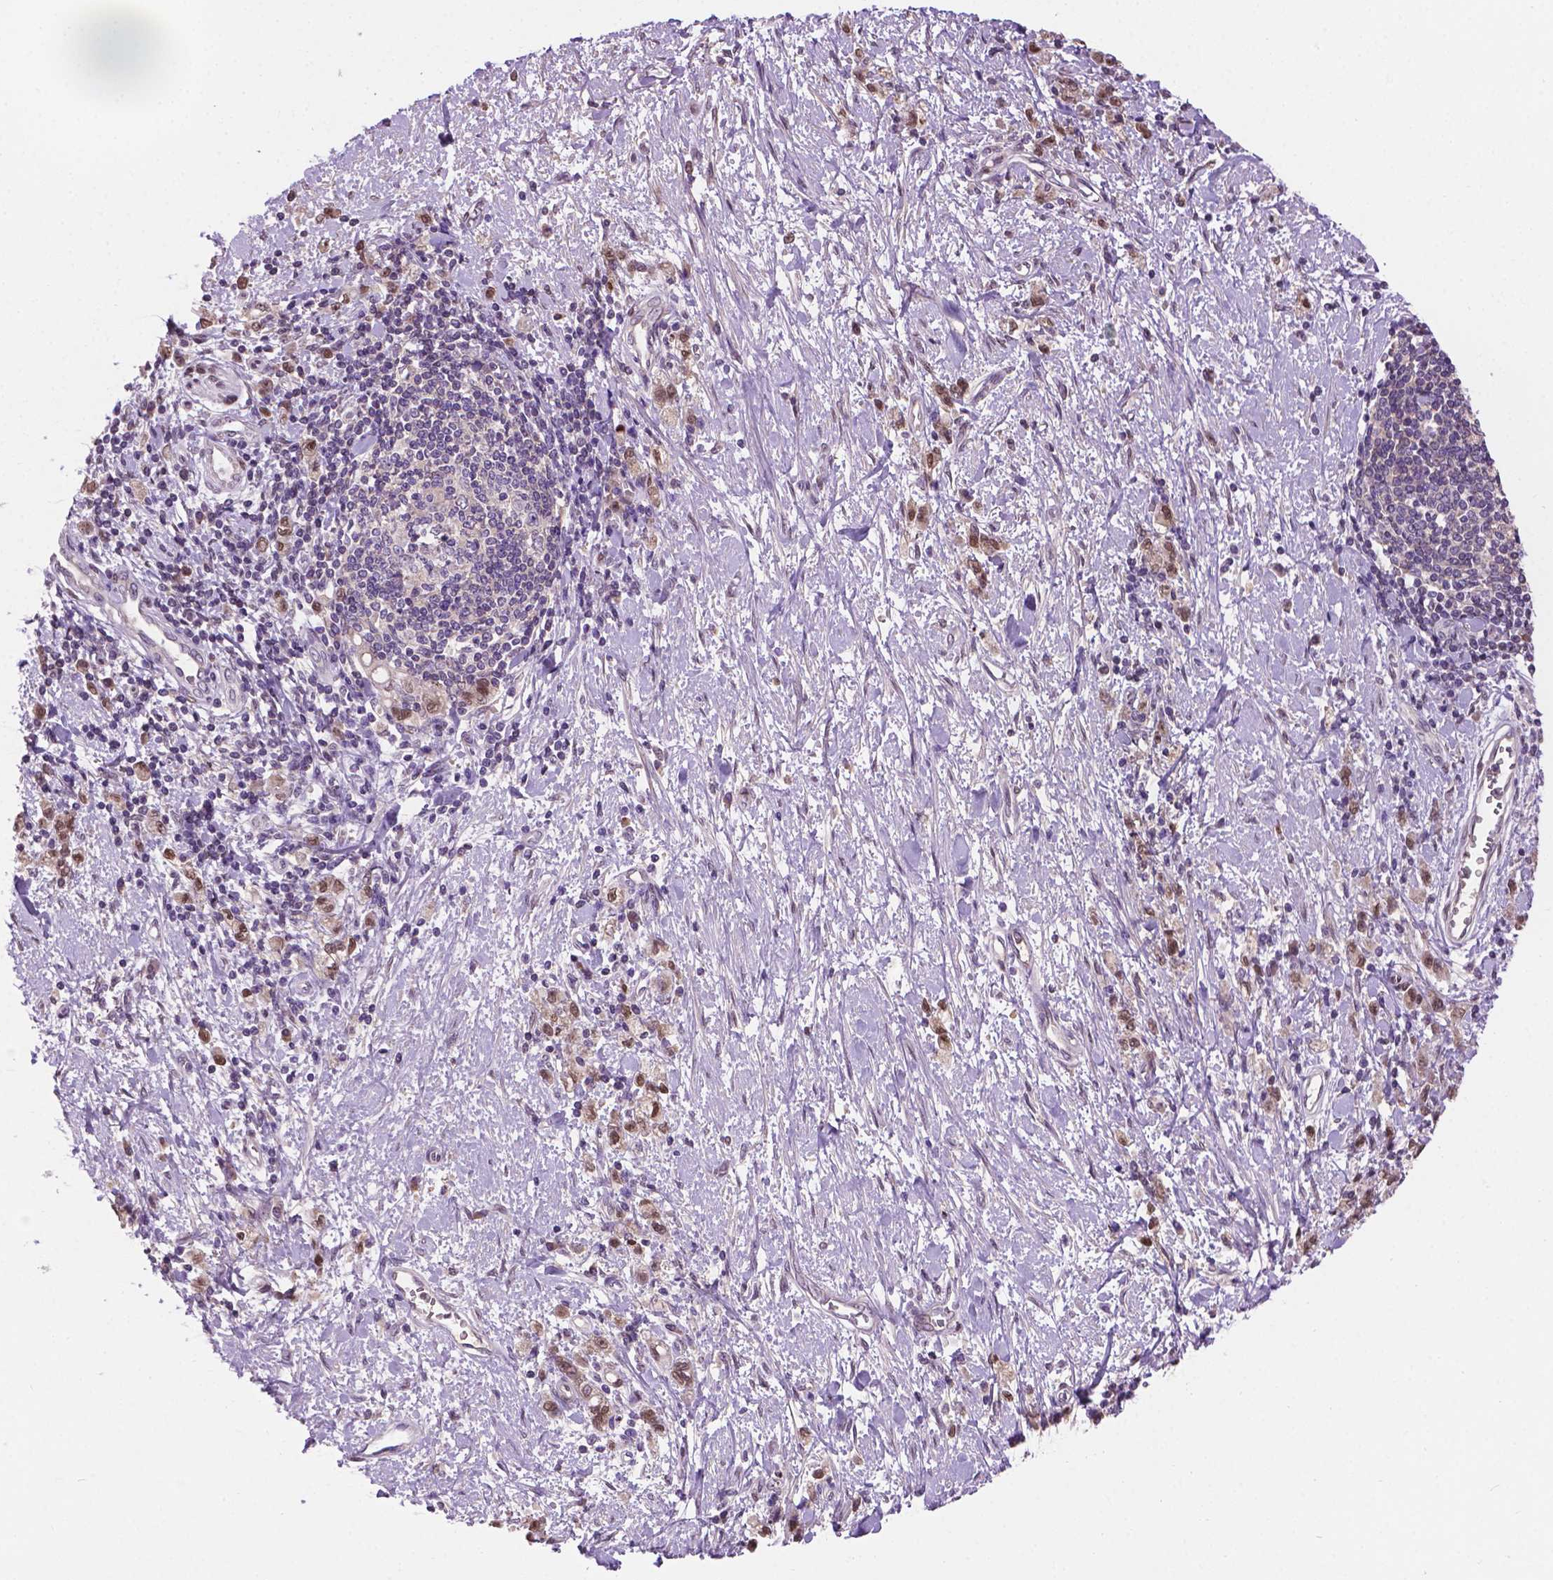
{"staining": {"intensity": "moderate", "quantity": ">75%", "location": "nuclear"}, "tissue": "stomach cancer", "cell_type": "Tumor cells", "image_type": "cancer", "snomed": [{"axis": "morphology", "description": "Adenocarcinoma, NOS"}, {"axis": "topography", "description": "Stomach"}], "caption": "IHC micrograph of neoplastic tissue: stomach adenocarcinoma stained using IHC displays medium levels of moderate protein expression localized specifically in the nuclear of tumor cells, appearing as a nuclear brown color.", "gene": "IRF6", "patient": {"sex": "male", "age": 77}}